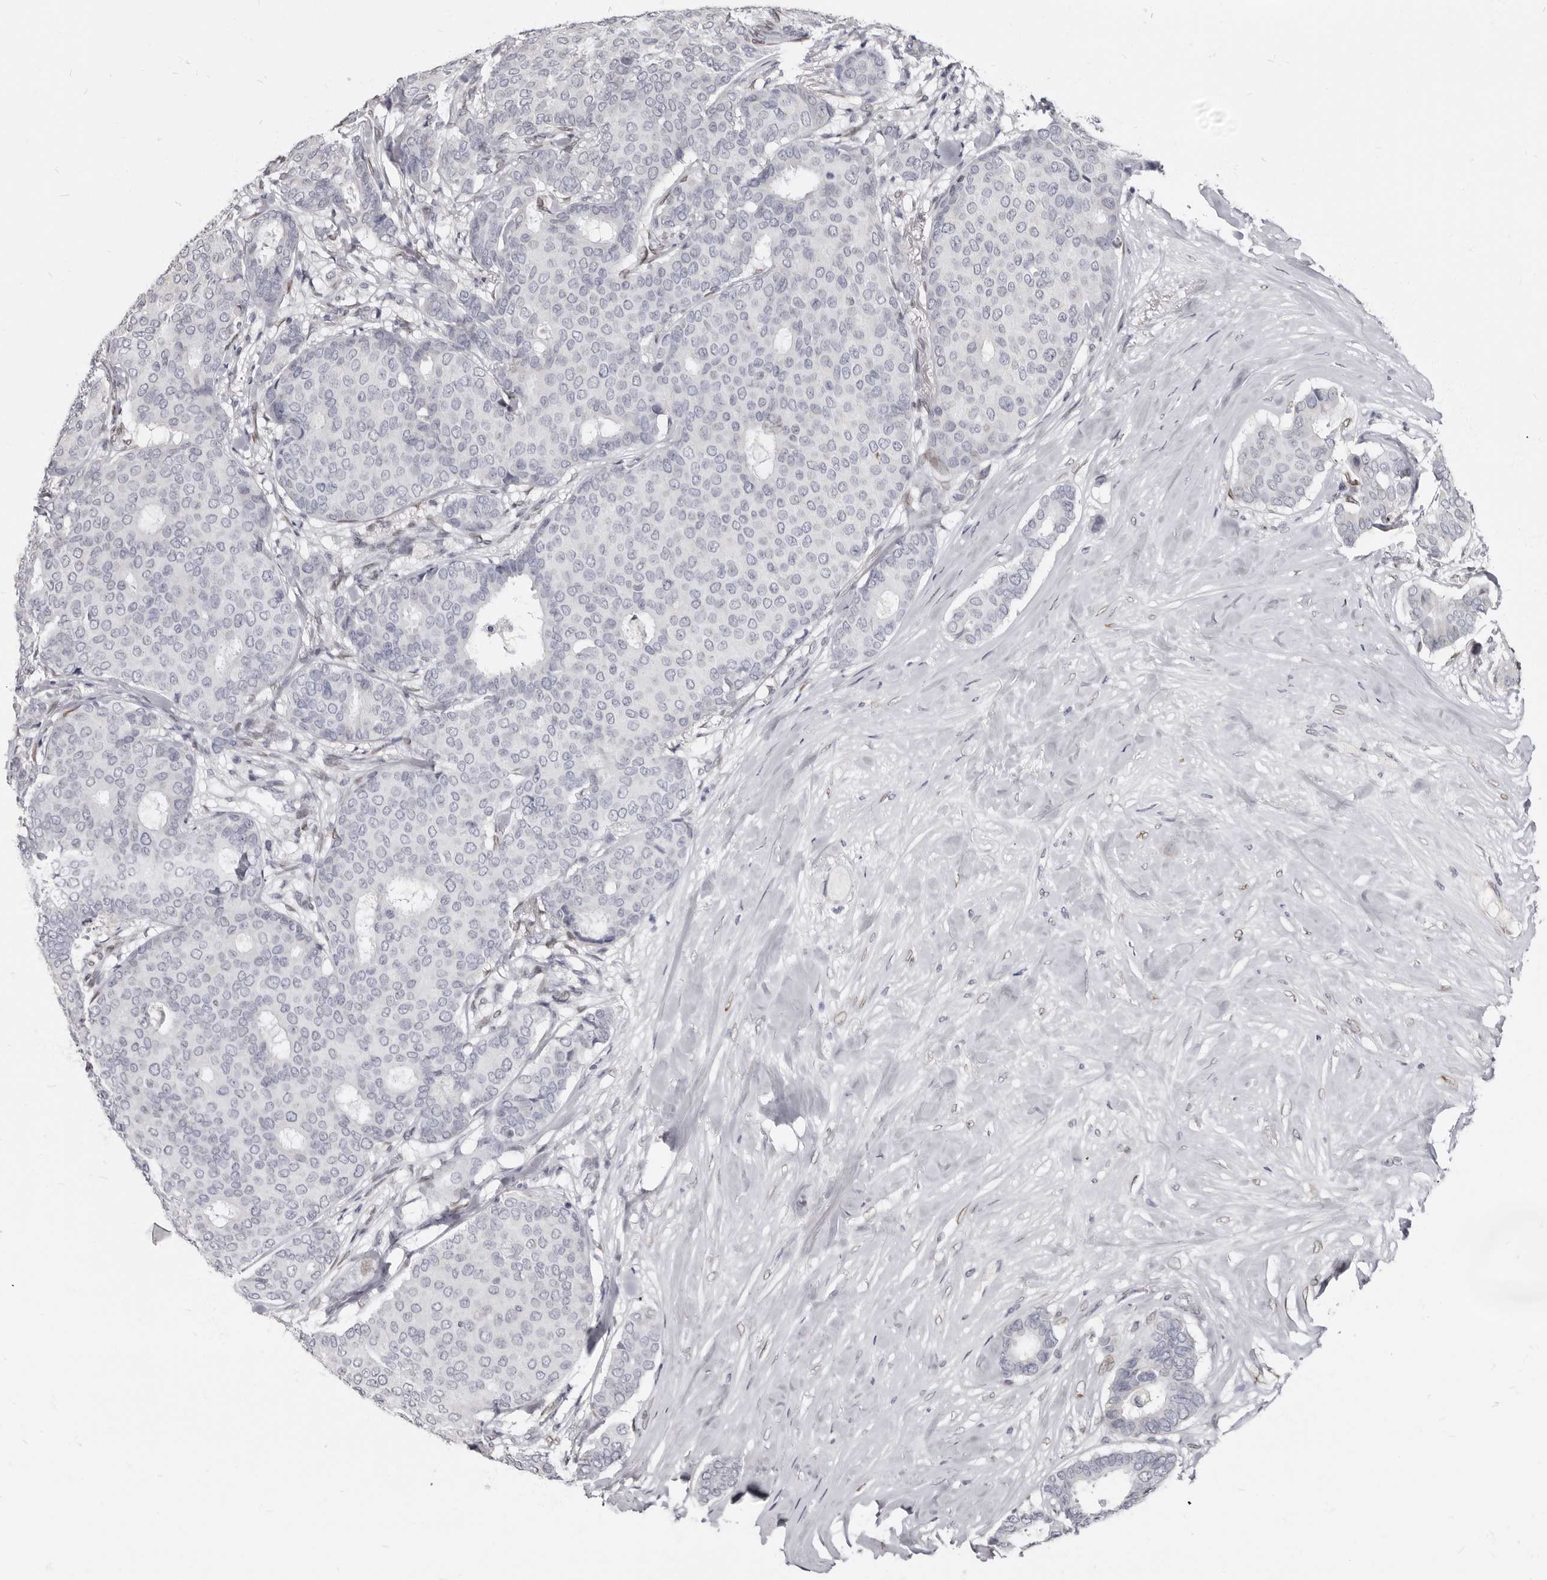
{"staining": {"intensity": "negative", "quantity": "none", "location": "none"}, "tissue": "breast cancer", "cell_type": "Tumor cells", "image_type": "cancer", "snomed": [{"axis": "morphology", "description": "Duct carcinoma"}, {"axis": "topography", "description": "Breast"}], "caption": "Tumor cells show no significant protein staining in infiltrating ductal carcinoma (breast). (DAB immunohistochemistry (IHC), high magnification).", "gene": "MRGPRF", "patient": {"sex": "female", "age": 75}}